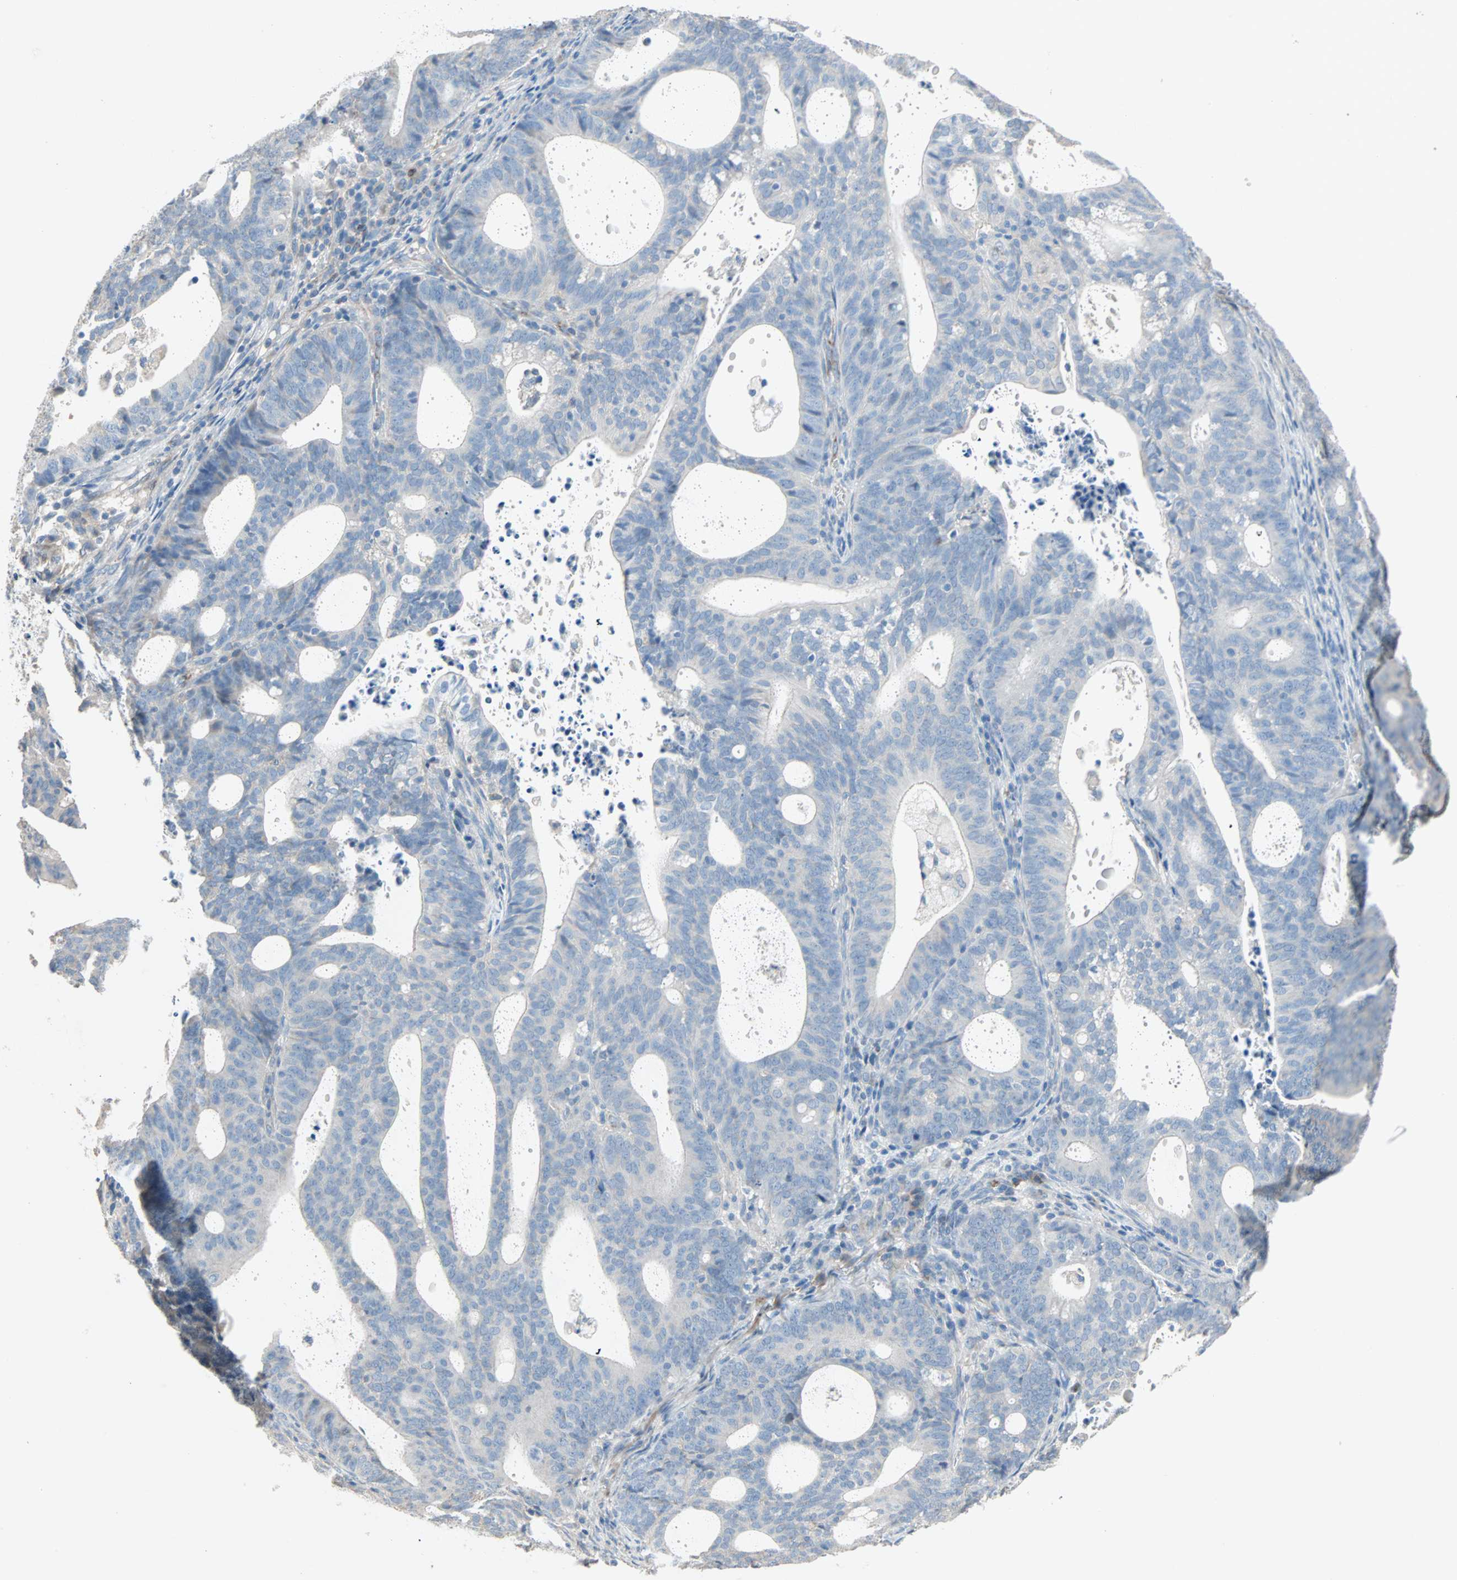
{"staining": {"intensity": "negative", "quantity": "none", "location": "none"}, "tissue": "endometrial cancer", "cell_type": "Tumor cells", "image_type": "cancer", "snomed": [{"axis": "morphology", "description": "Adenocarcinoma, NOS"}, {"axis": "topography", "description": "Uterus"}], "caption": "Immunohistochemical staining of endometrial adenocarcinoma exhibits no significant expression in tumor cells. (Immunohistochemistry, brightfield microscopy, high magnification).", "gene": "ACVRL1", "patient": {"sex": "female", "age": 83}}